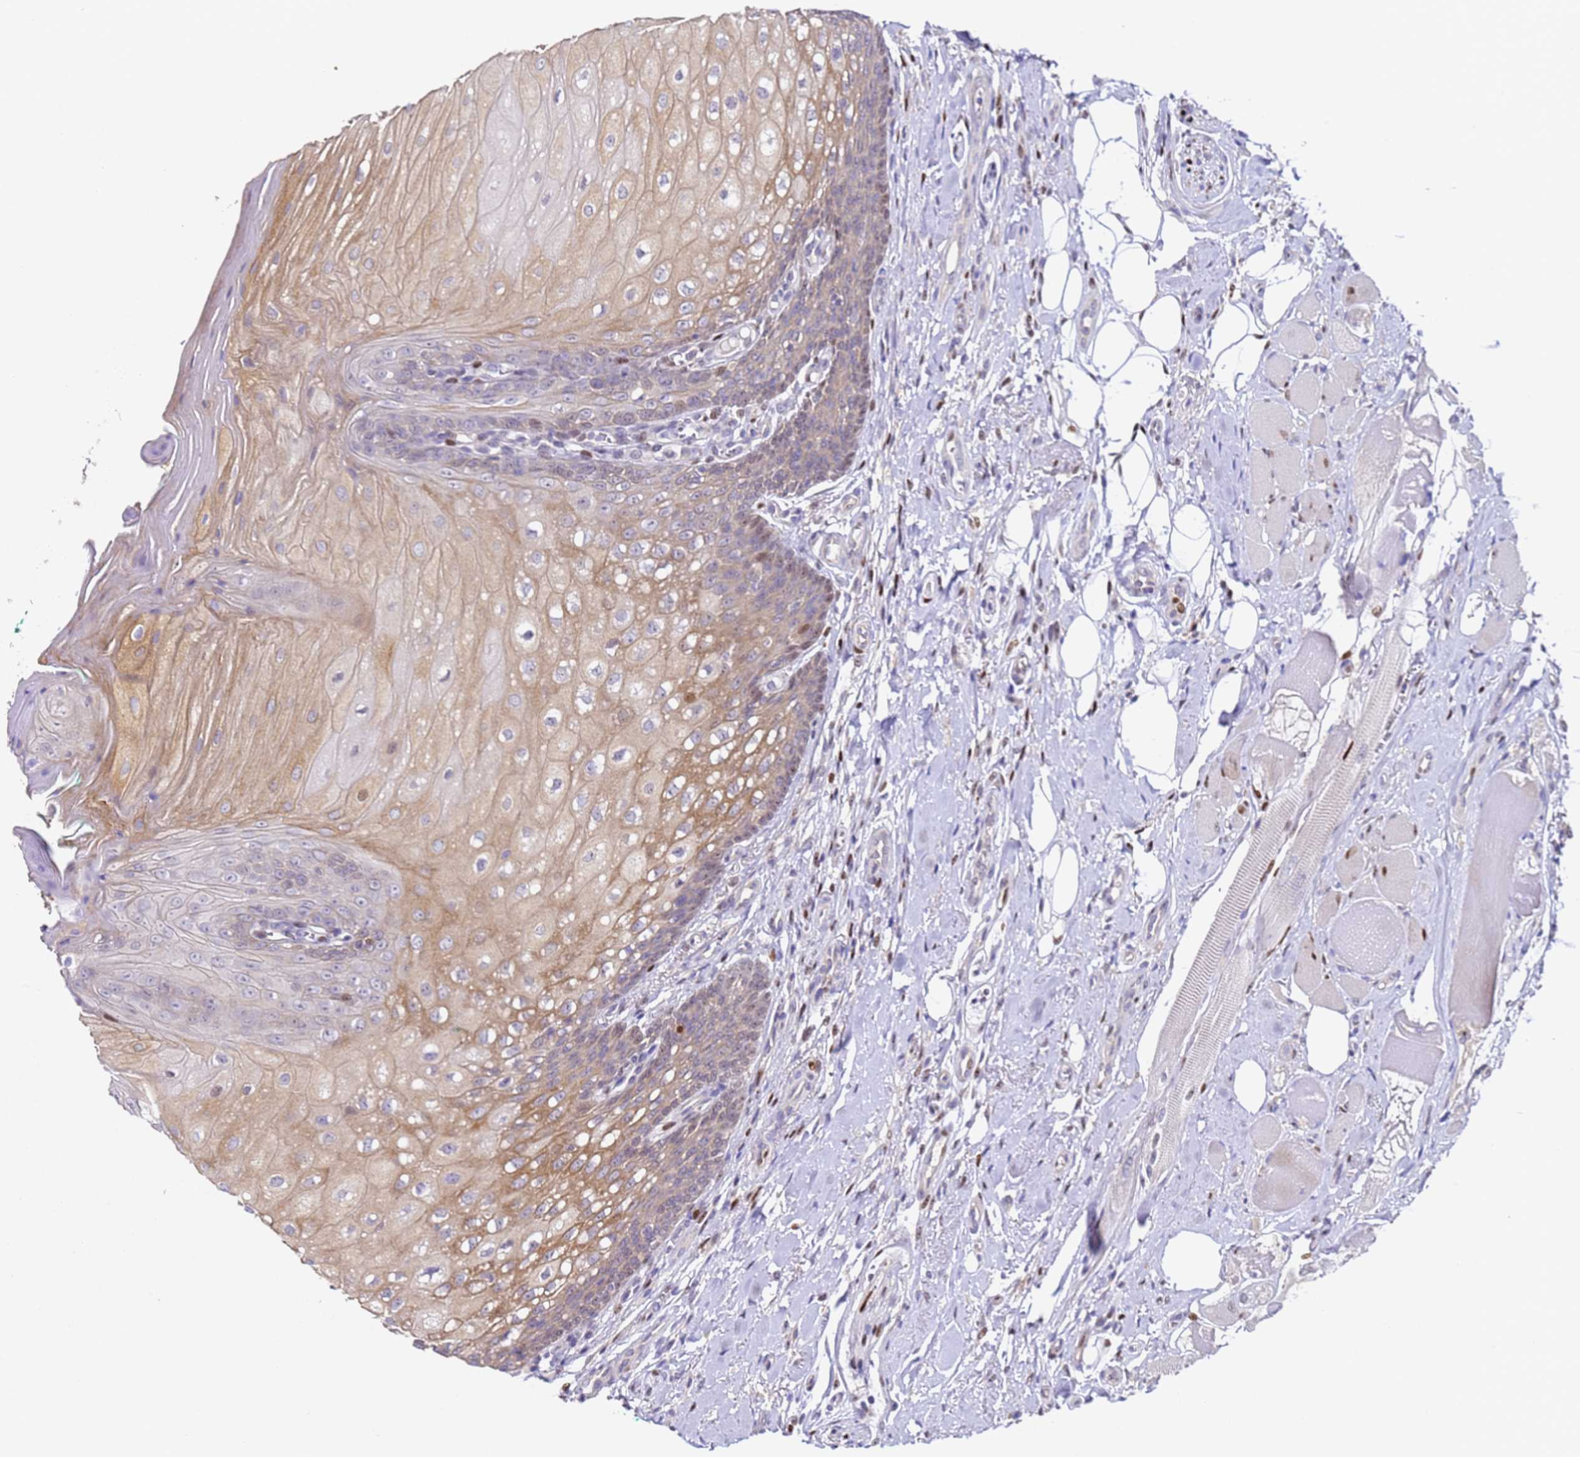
{"staining": {"intensity": "moderate", "quantity": "25%-75%", "location": "cytoplasmic/membranous"}, "tissue": "oral mucosa", "cell_type": "Squamous epithelial cells", "image_type": "normal", "snomed": [{"axis": "morphology", "description": "Normal tissue, NOS"}, {"axis": "morphology", "description": "Squamous cell carcinoma, NOS"}, {"axis": "topography", "description": "Oral tissue"}, {"axis": "topography", "description": "Tounge, NOS"}, {"axis": "topography", "description": "Head-Neck"}], "caption": "Protein staining shows moderate cytoplasmic/membranous positivity in about 25%-75% of squamous epithelial cells in normal oral mucosa. The protein of interest is shown in brown color, while the nuclei are stained blue.", "gene": "ALG3", "patient": {"sex": "male", "age": 79}}